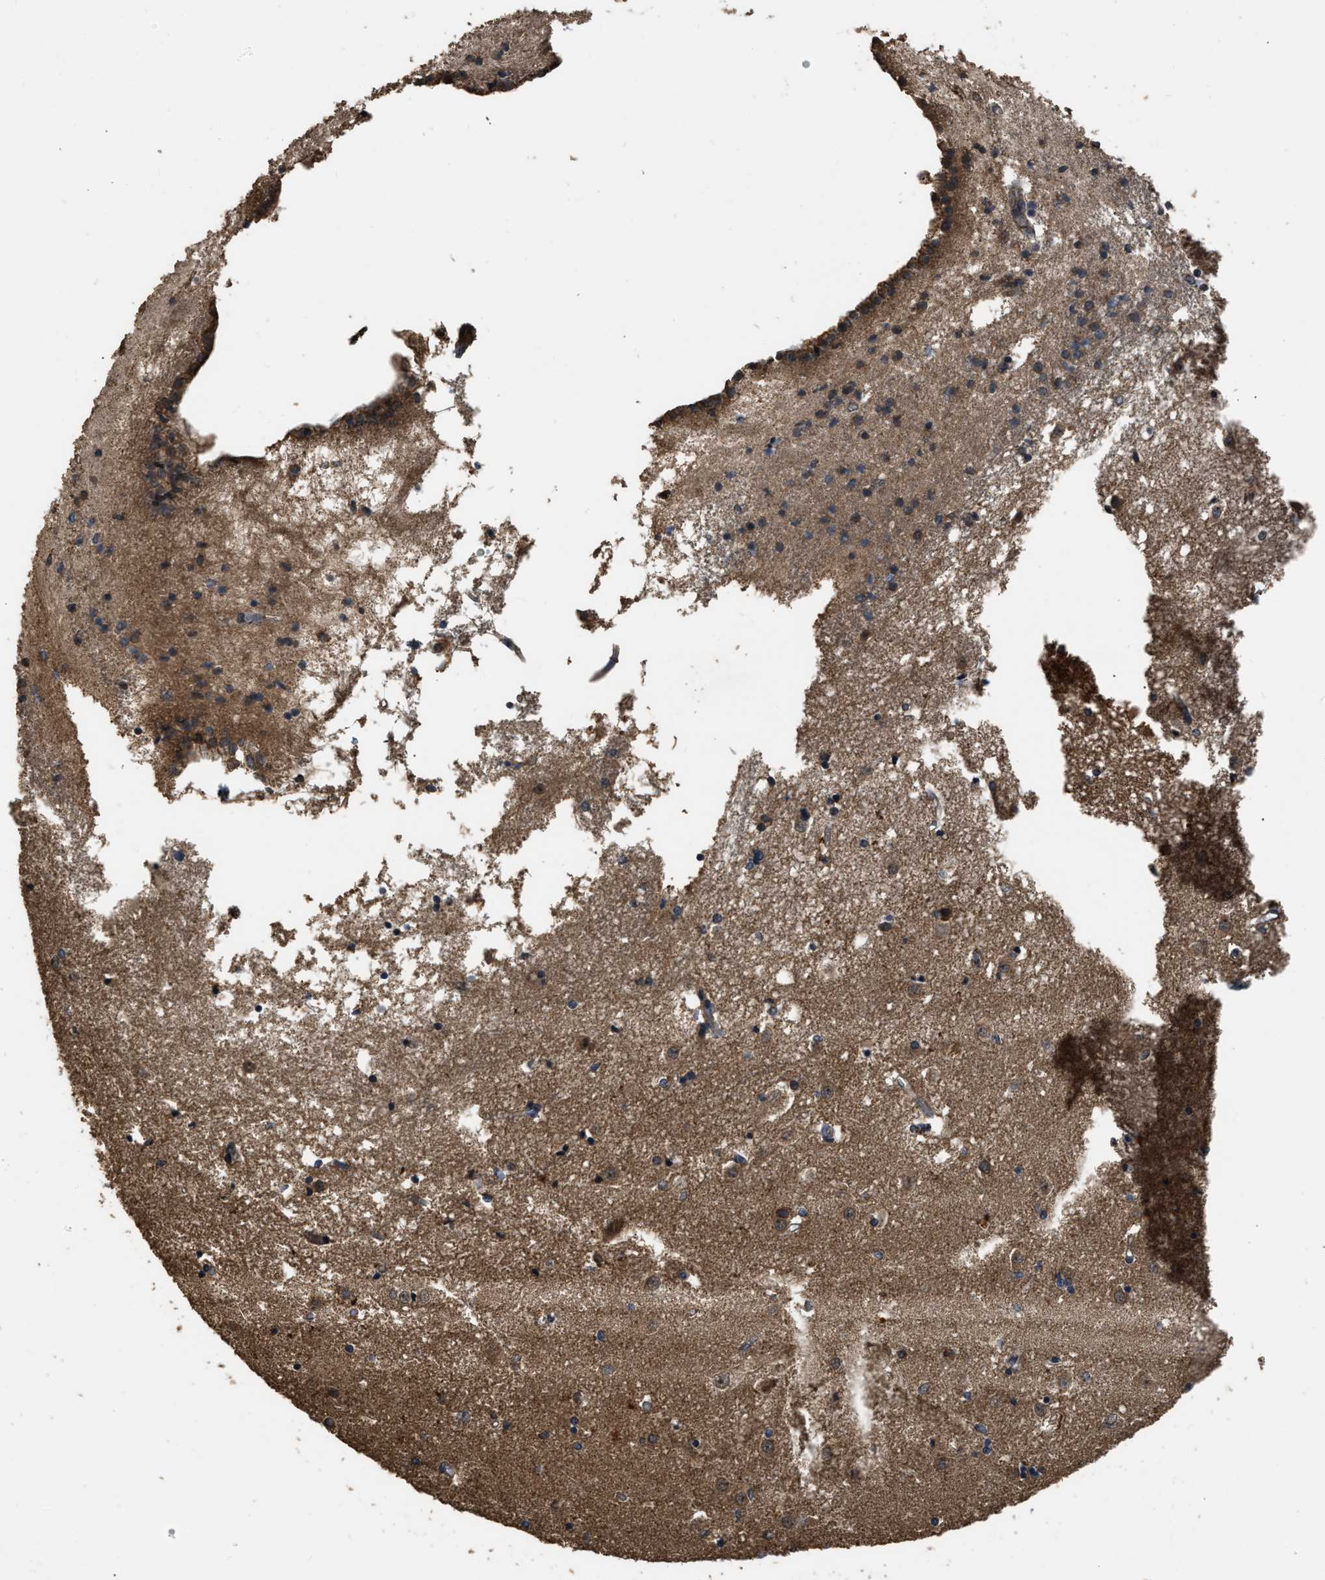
{"staining": {"intensity": "moderate", "quantity": "<25%", "location": "cytoplasmic/membranous"}, "tissue": "caudate", "cell_type": "Glial cells", "image_type": "normal", "snomed": [{"axis": "morphology", "description": "Normal tissue, NOS"}, {"axis": "topography", "description": "Lateral ventricle wall"}], "caption": "A micrograph of caudate stained for a protein reveals moderate cytoplasmic/membranous brown staining in glial cells.", "gene": "DENND6B", "patient": {"sex": "male", "age": 45}}